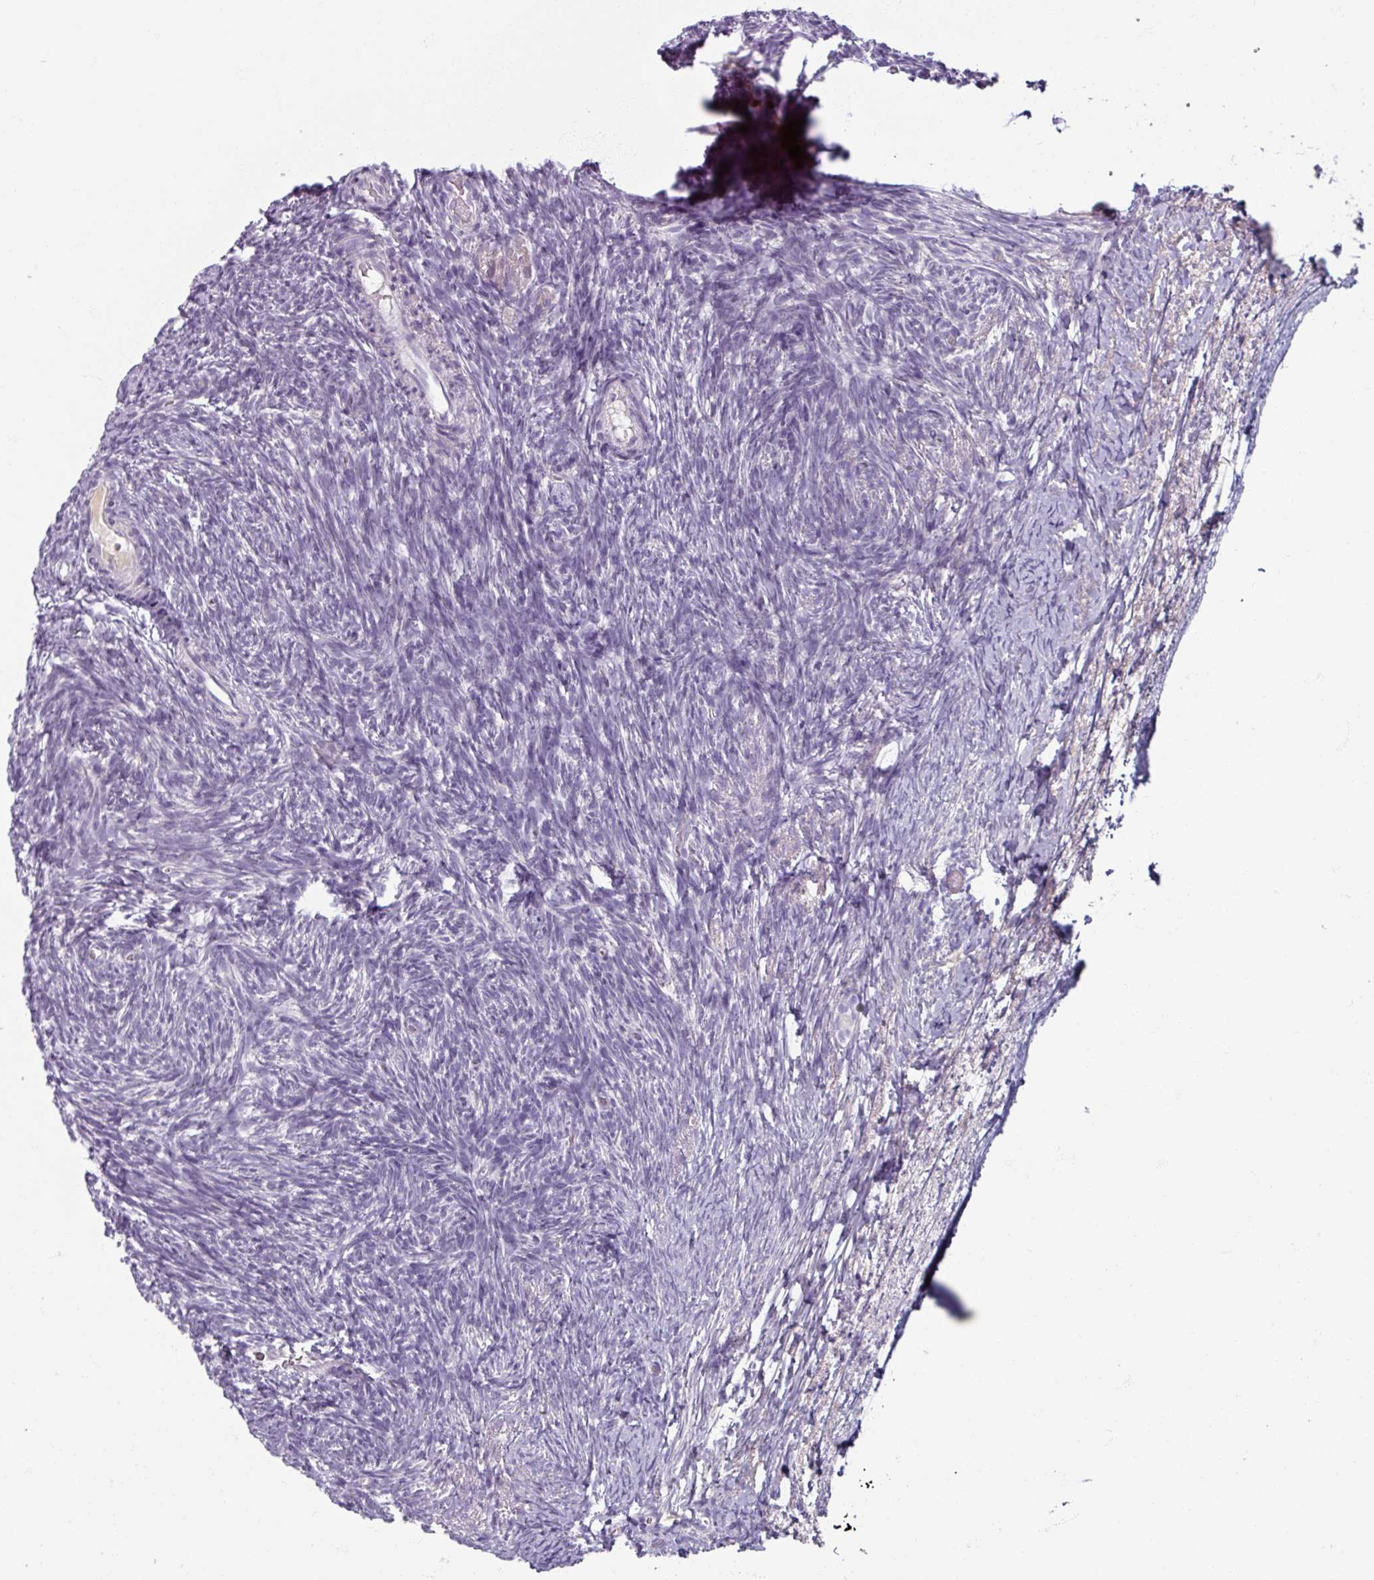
{"staining": {"intensity": "negative", "quantity": "none", "location": "none"}, "tissue": "ovary", "cell_type": "Follicle cells", "image_type": "normal", "snomed": [{"axis": "morphology", "description": "Normal tissue, NOS"}, {"axis": "topography", "description": "Ovary"}], "caption": "This is an IHC photomicrograph of unremarkable ovary. There is no expression in follicle cells.", "gene": "SMIM11", "patient": {"sex": "female", "age": 39}}